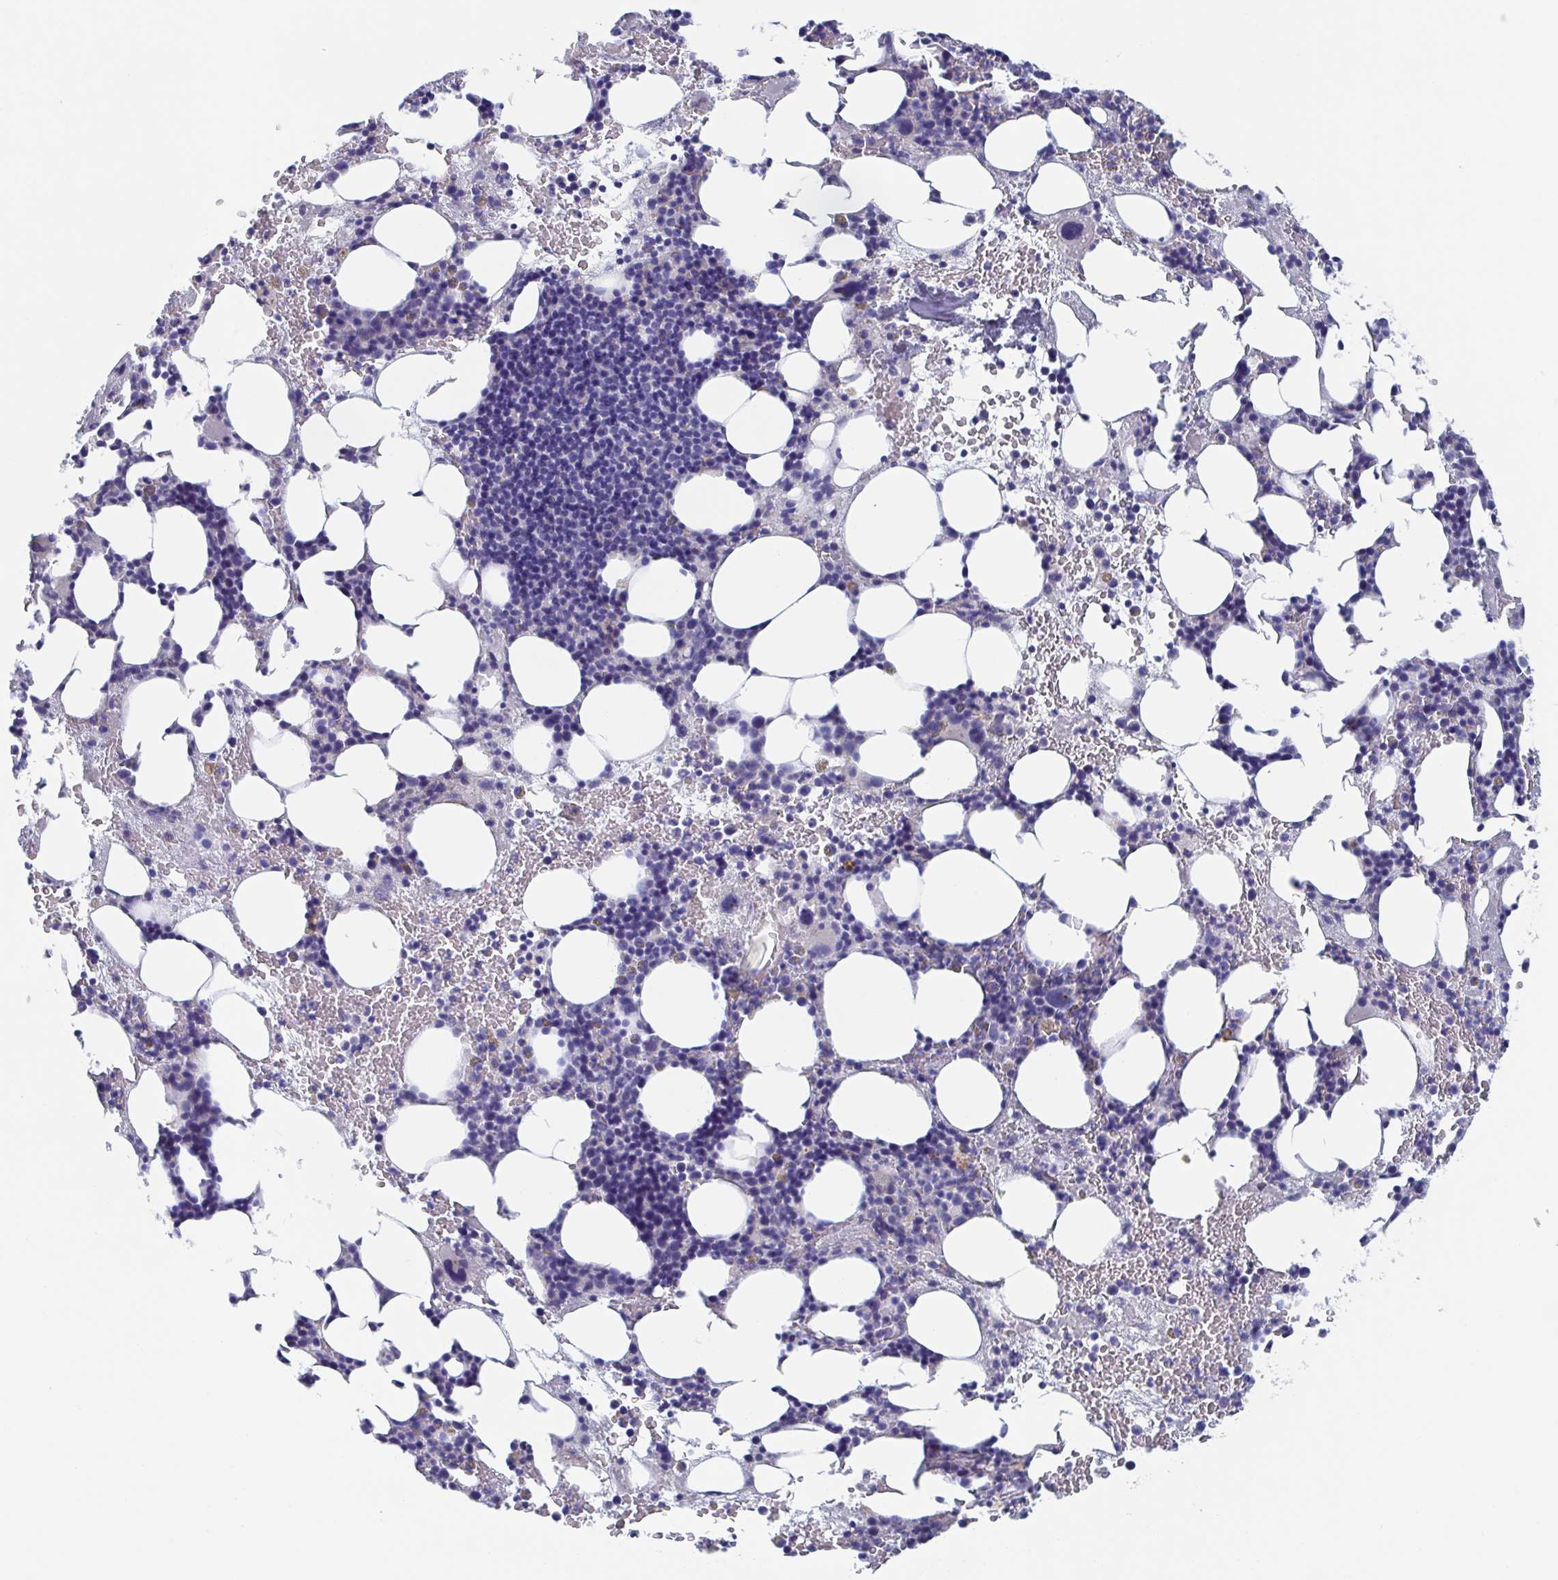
{"staining": {"intensity": "negative", "quantity": "none", "location": "none"}, "tissue": "bone marrow", "cell_type": "Hematopoietic cells", "image_type": "normal", "snomed": [{"axis": "morphology", "description": "Normal tissue, NOS"}, {"axis": "topography", "description": "Bone marrow"}], "caption": "The immunohistochemistry (IHC) image has no significant expression in hematopoietic cells of bone marrow.", "gene": "CDH2", "patient": {"sex": "female", "age": 72}}